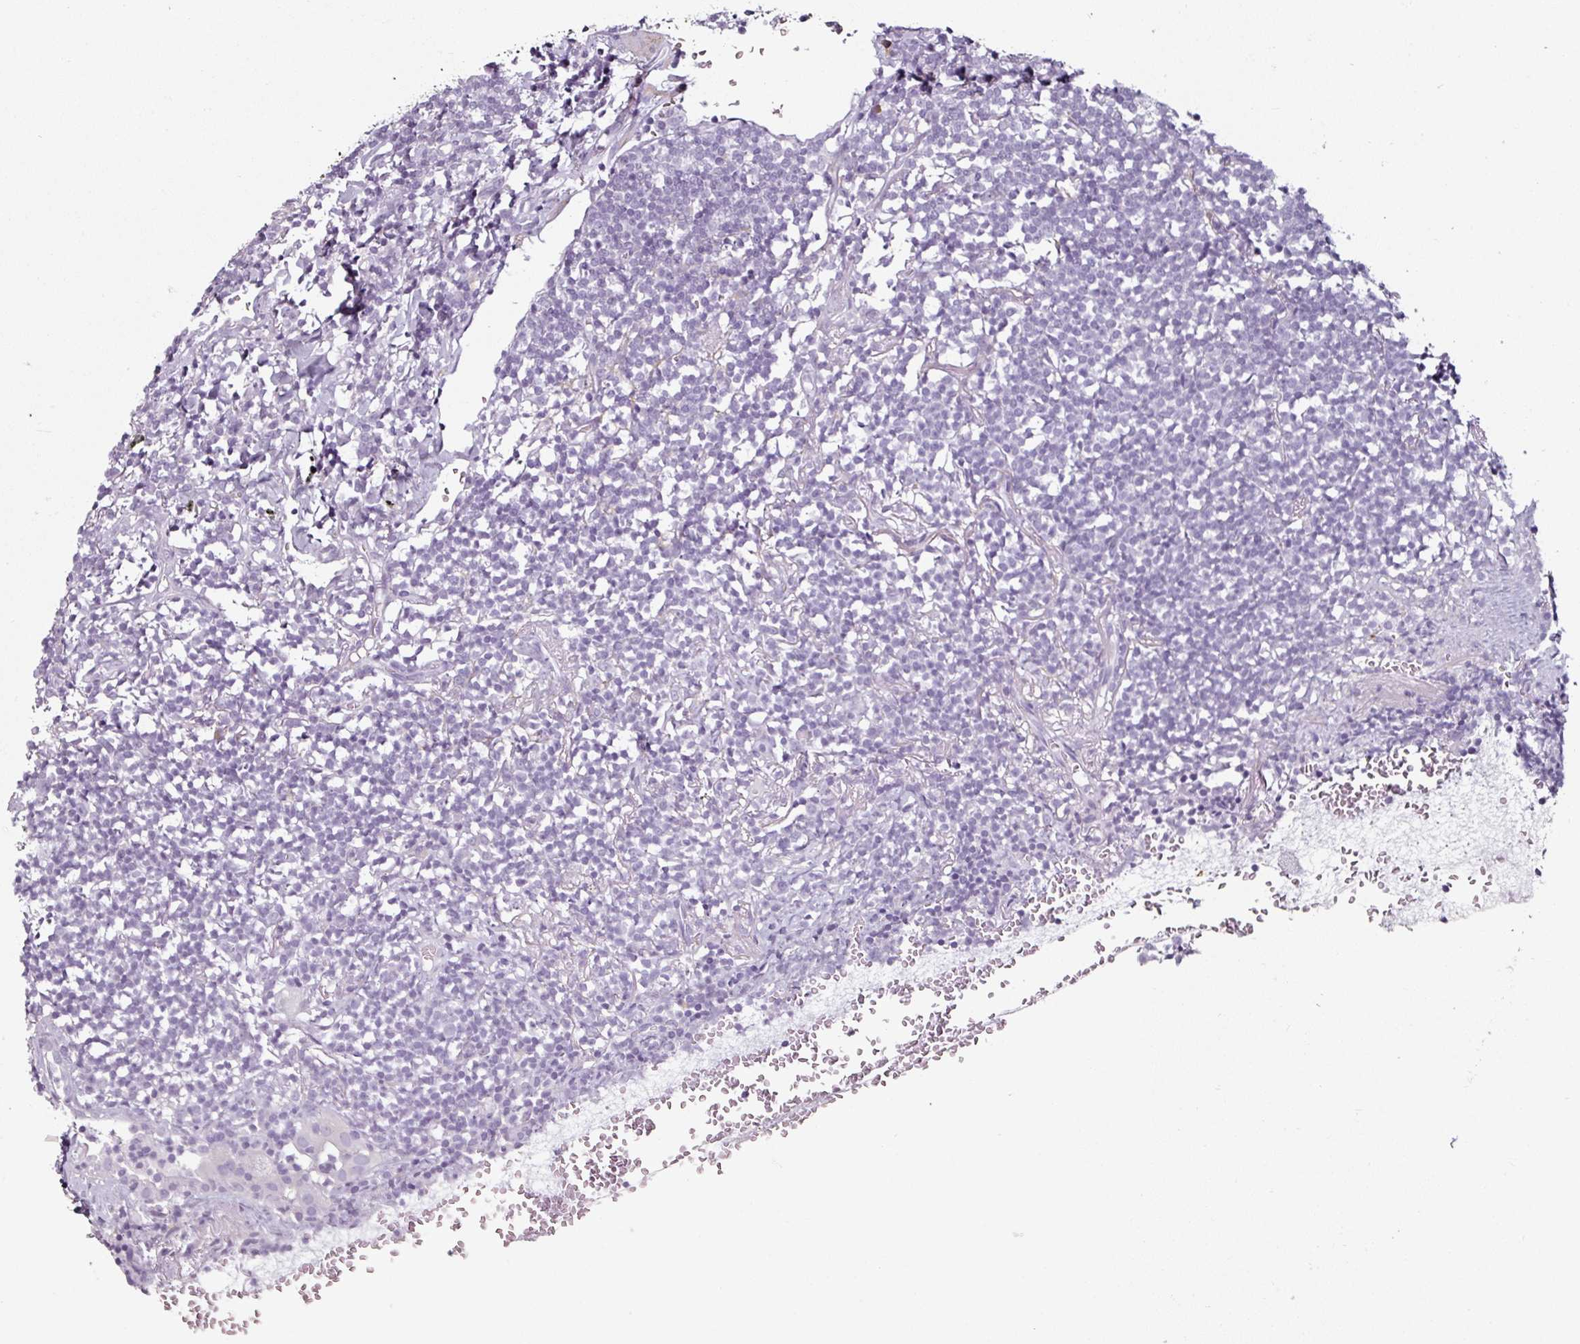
{"staining": {"intensity": "negative", "quantity": "none", "location": "none"}, "tissue": "lymphoma", "cell_type": "Tumor cells", "image_type": "cancer", "snomed": [{"axis": "morphology", "description": "Malignant lymphoma, non-Hodgkin's type, Low grade"}, {"axis": "topography", "description": "Lung"}], "caption": "Immunohistochemistry (IHC) image of neoplastic tissue: lymphoma stained with DAB shows no significant protein positivity in tumor cells.", "gene": "CAP2", "patient": {"sex": "female", "age": 71}}